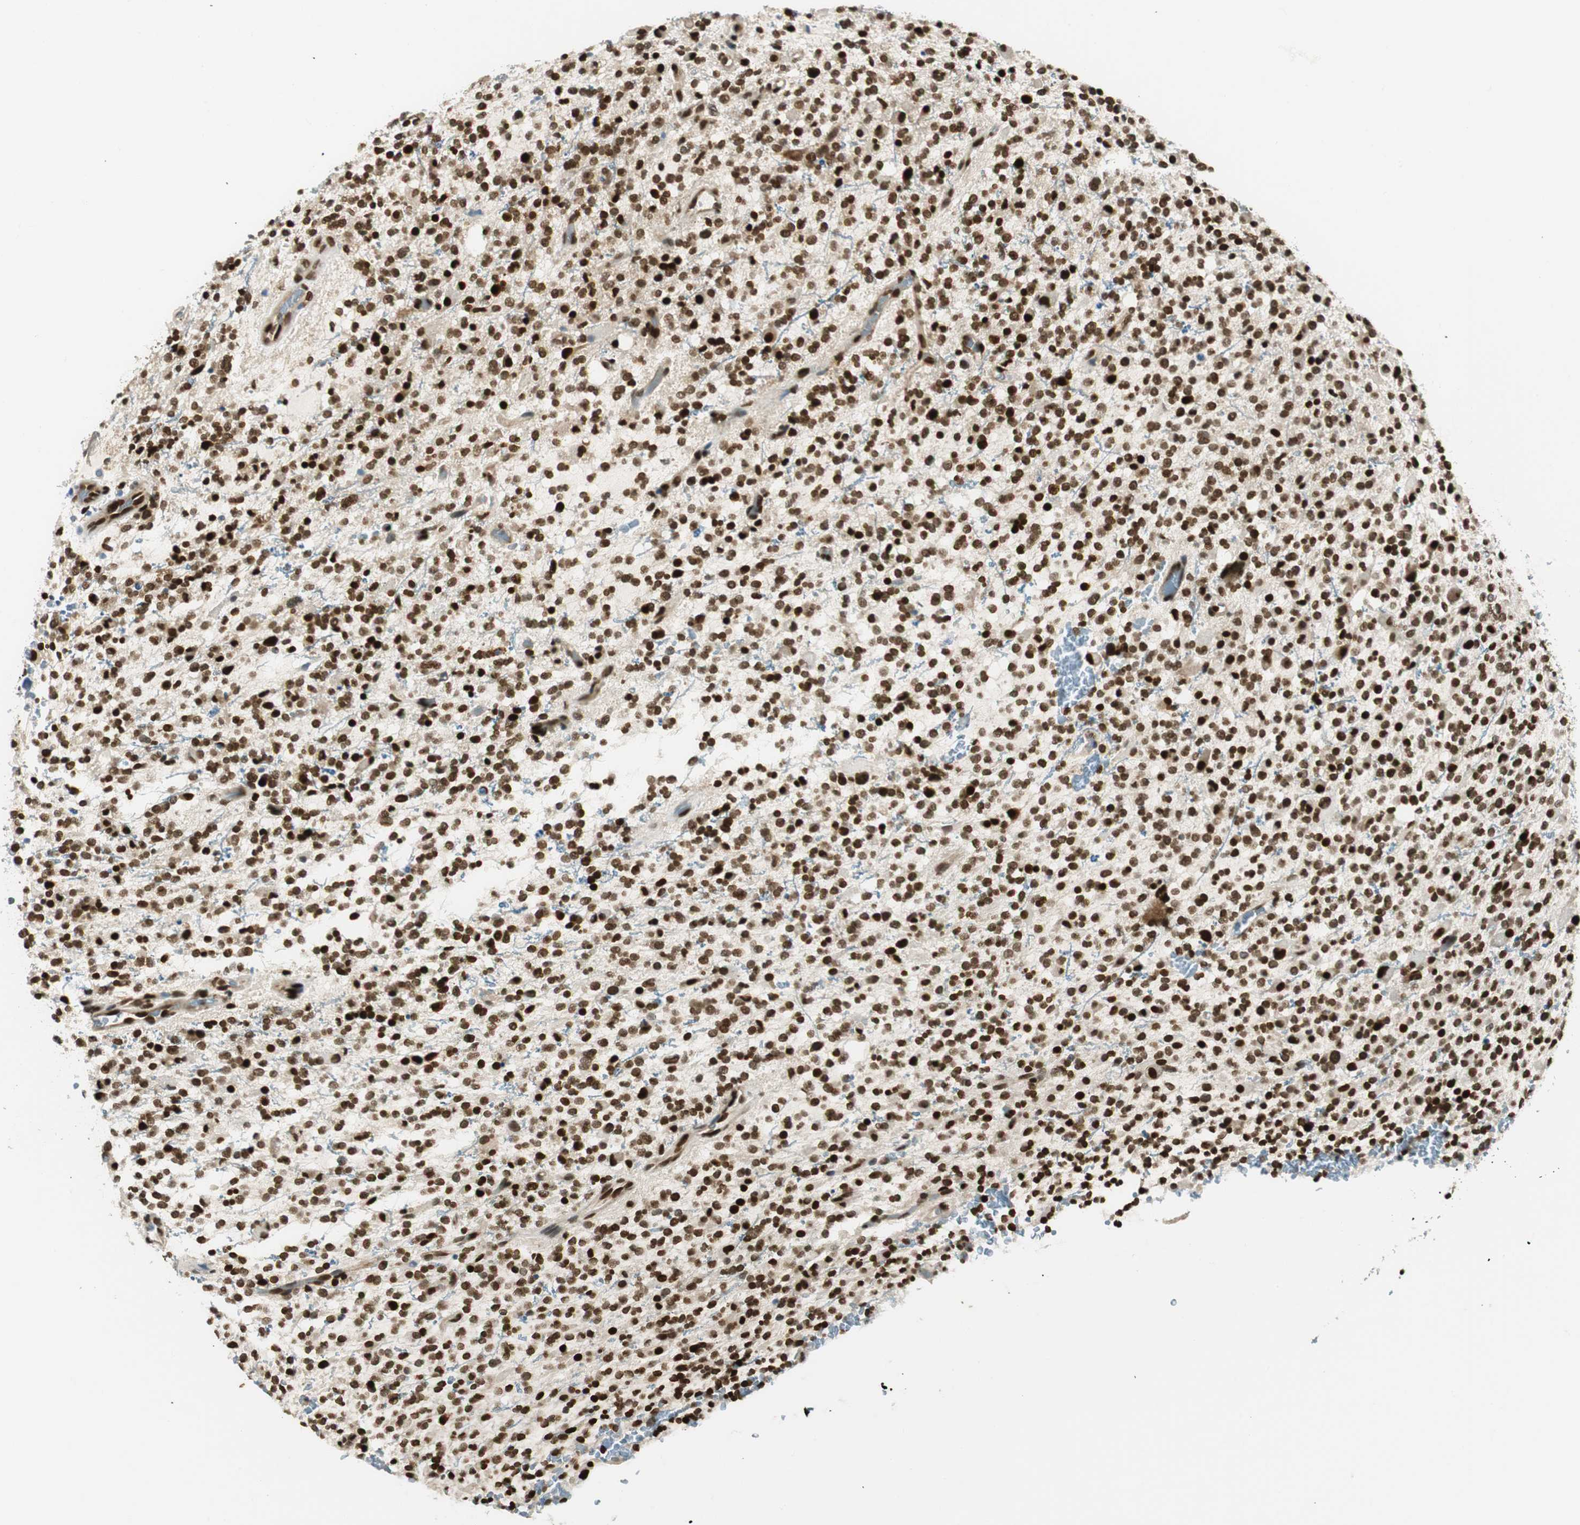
{"staining": {"intensity": "strong", "quantity": ">75%", "location": "nuclear"}, "tissue": "glioma", "cell_type": "Tumor cells", "image_type": "cancer", "snomed": [{"axis": "morphology", "description": "Glioma, malignant, High grade"}, {"axis": "topography", "description": "Brain"}], "caption": "The immunohistochemical stain shows strong nuclear staining in tumor cells of malignant glioma (high-grade) tissue.", "gene": "RING1", "patient": {"sex": "male", "age": 48}}